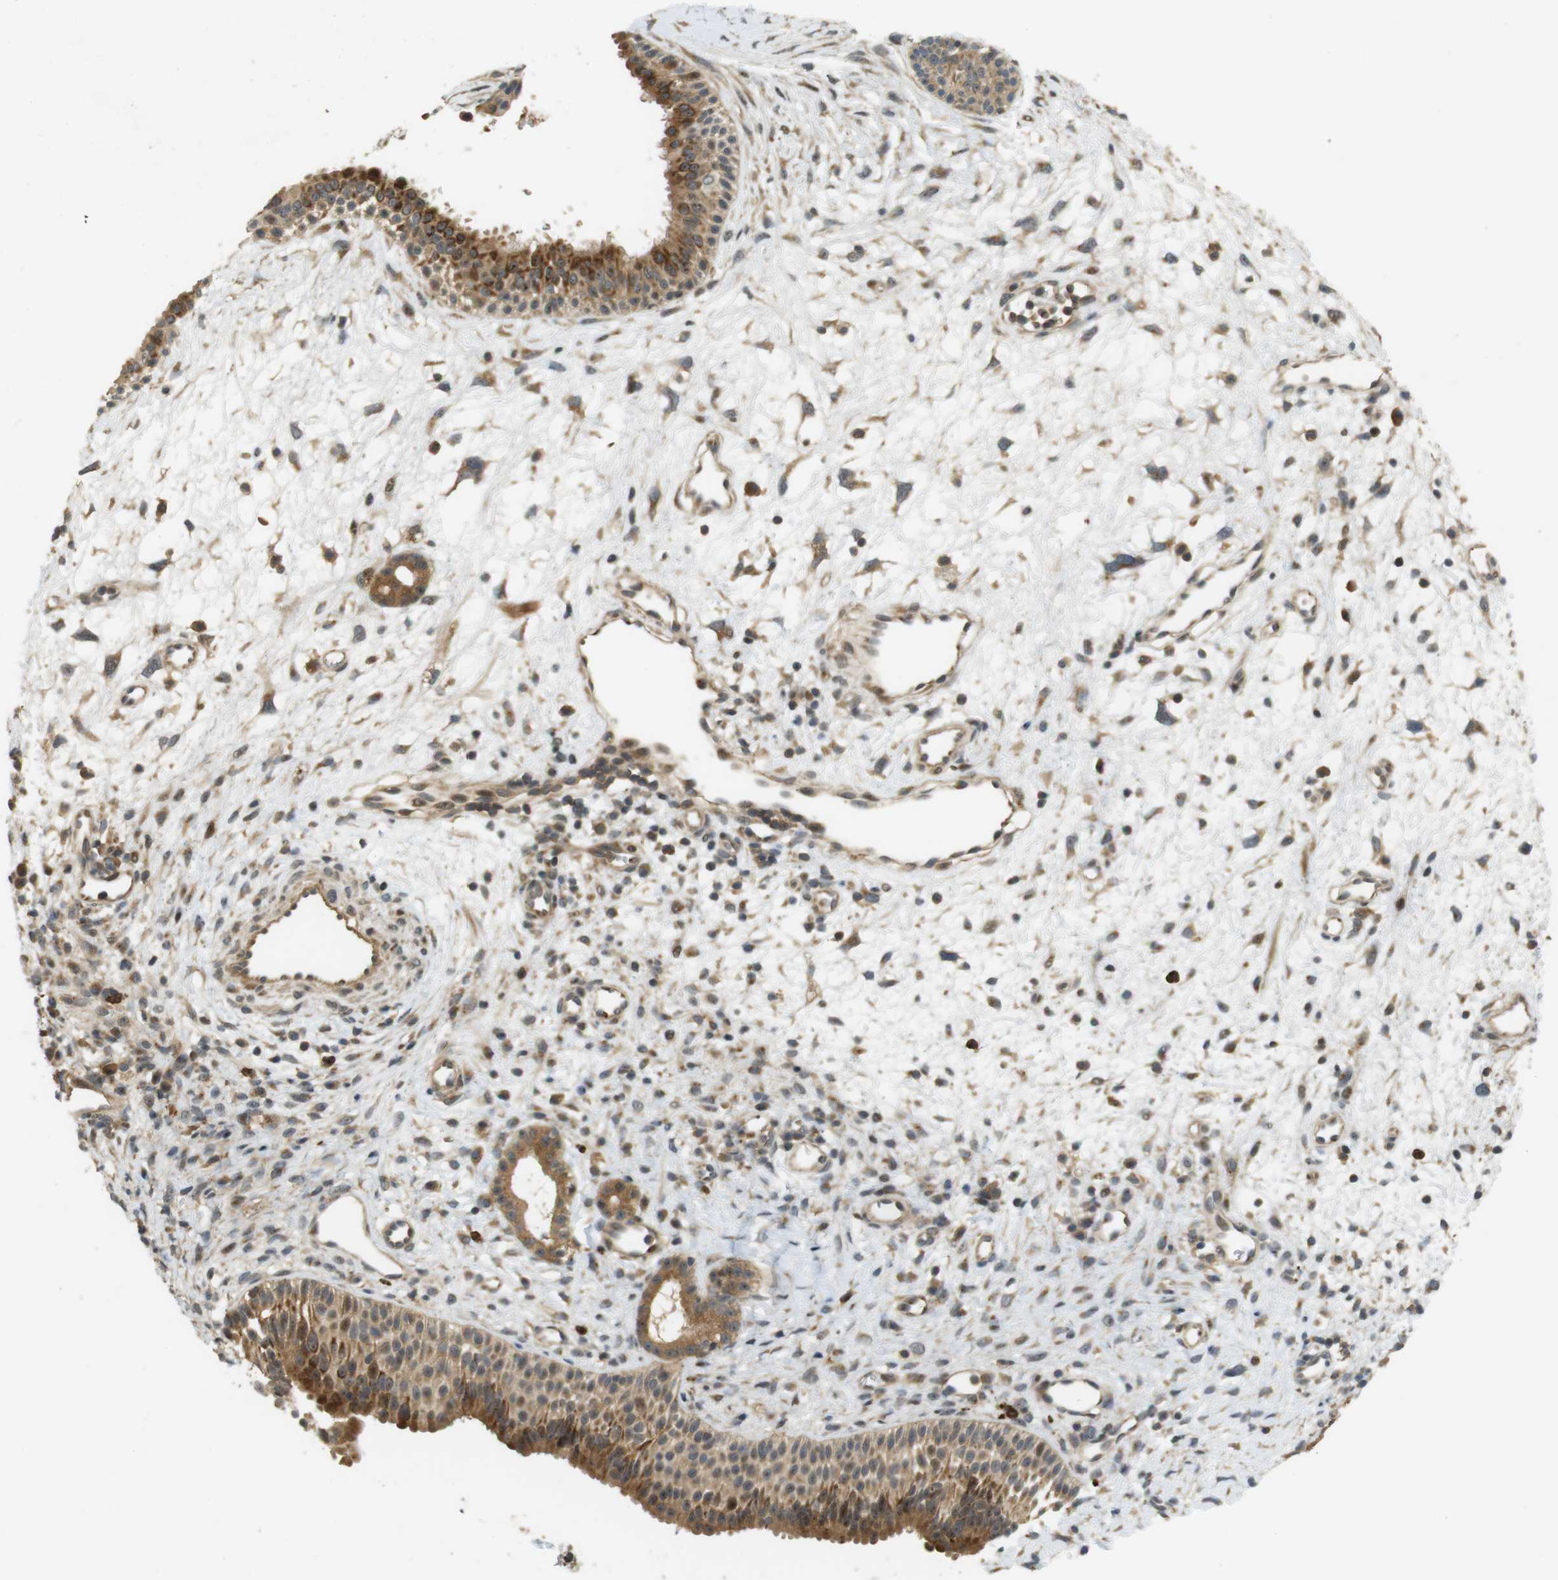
{"staining": {"intensity": "moderate", "quantity": ">75%", "location": "cytoplasmic/membranous"}, "tissue": "nasopharynx", "cell_type": "Respiratory epithelial cells", "image_type": "normal", "snomed": [{"axis": "morphology", "description": "Normal tissue, NOS"}, {"axis": "topography", "description": "Nasopharynx"}], "caption": "Protein positivity by immunohistochemistry (IHC) exhibits moderate cytoplasmic/membranous expression in about >75% of respiratory epithelial cells in normal nasopharynx. (Brightfield microscopy of DAB IHC at high magnification).", "gene": "TMX3", "patient": {"sex": "male", "age": 22}}